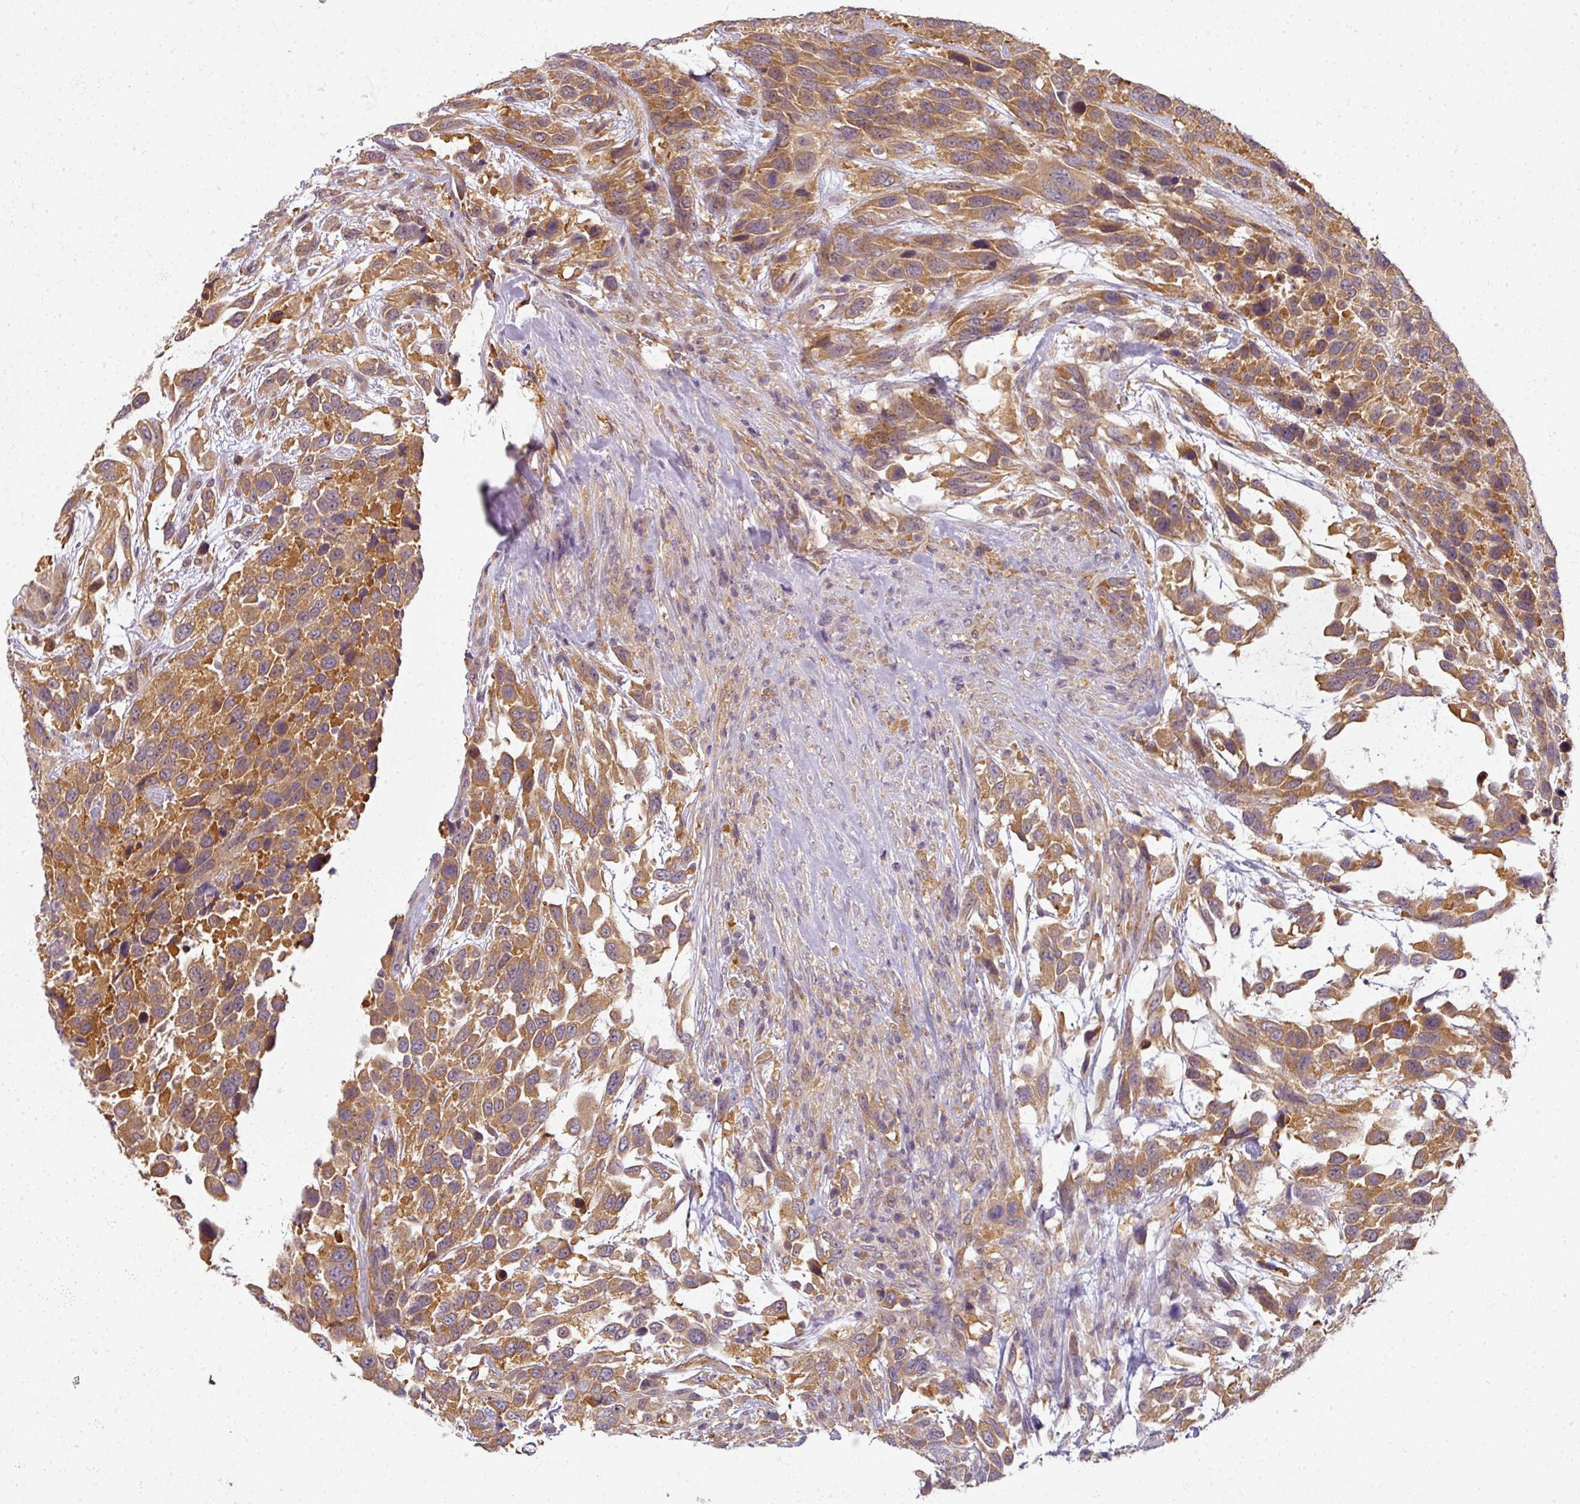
{"staining": {"intensity": "moderate", "quantity": ">75%", "location": "cytoplasmic/membranous"}, "tissue": "urothelial cancer", "cell_type": "Tumor cells", "image_type": "cancer", "snomed": [{"axis": "morphology", "description": "Urothelial carcinoma, High grade"}, {"axis": "topography", "description": "Urinary bladder"}], "caption": "Immunohistochemistry staining of urothelial cancer, which shows medium levels of moderate cytoplasmic/membranous staining in approximately >75% of tumor cells indicating moderate cytoplasmic/membranous protein positivity. The staining was performed using DAB (brown) for protein detection and nuclei were counterstained in hematoxylin (blue).", "gene": "AGPAT4", "patient": {"sex": "female", "age": 70}}